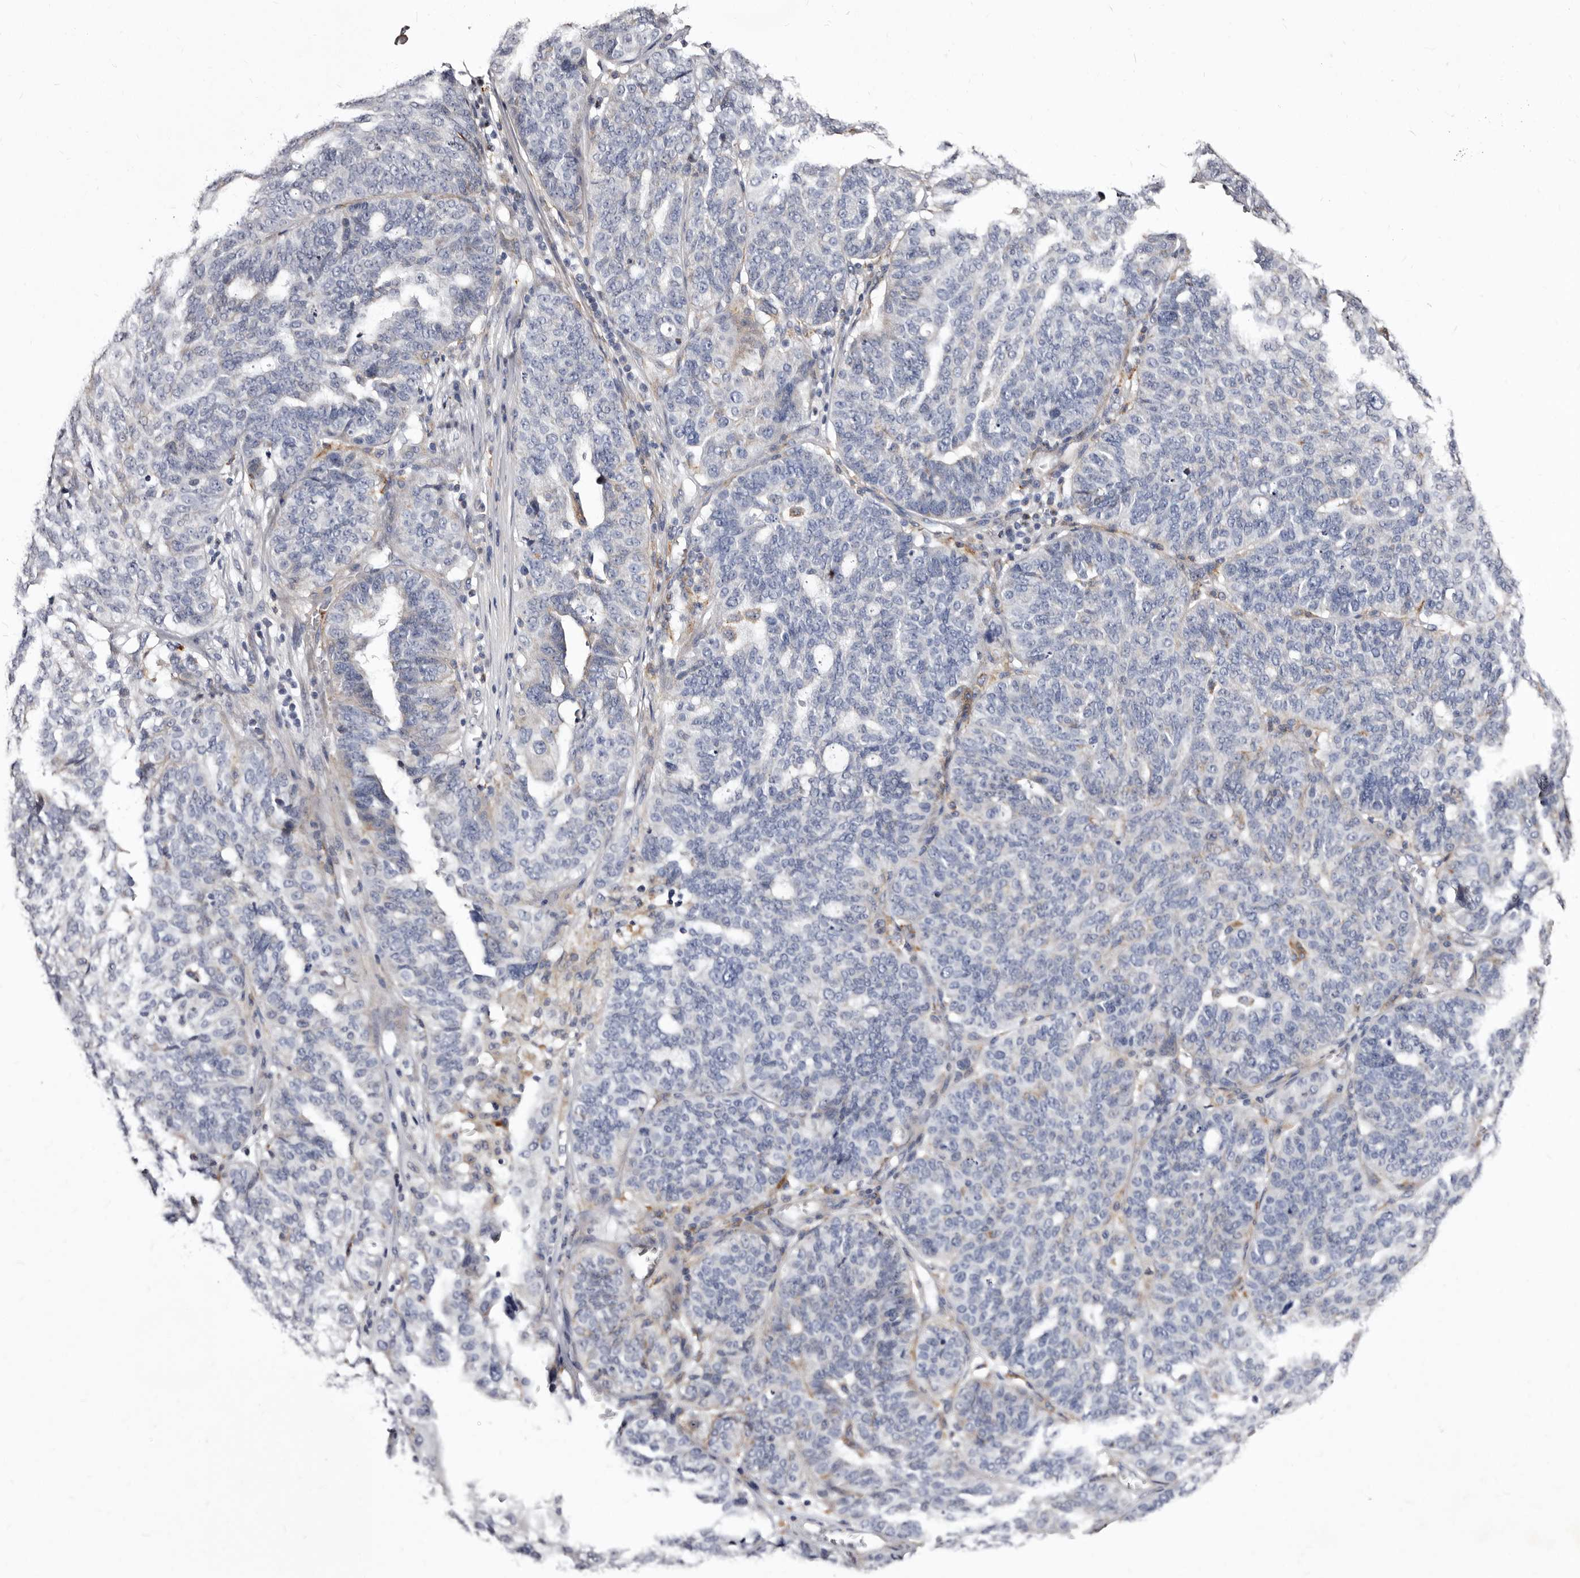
{"staining": {"intensity": "negative", "quantity": "none", "location": "none"}, "tissue": "ovarian cancer", "cell_type": "Tumor cells", "image_type": "cancer", "snomed": [{"axis": "morphology", "description": "Cystadenocarcinoma, serous, NOS"}, {"axis": "topography", "description": "Ovary"}], "caption": "IHC photomicrograph of neoplastic tissue: serous cystadenocarcinoma (ovarian) stained with DAB exhibits no significant protein expression in tumor cells.", "gene": "AUNIP", "patient": {"sex": "female", "age": 59}}